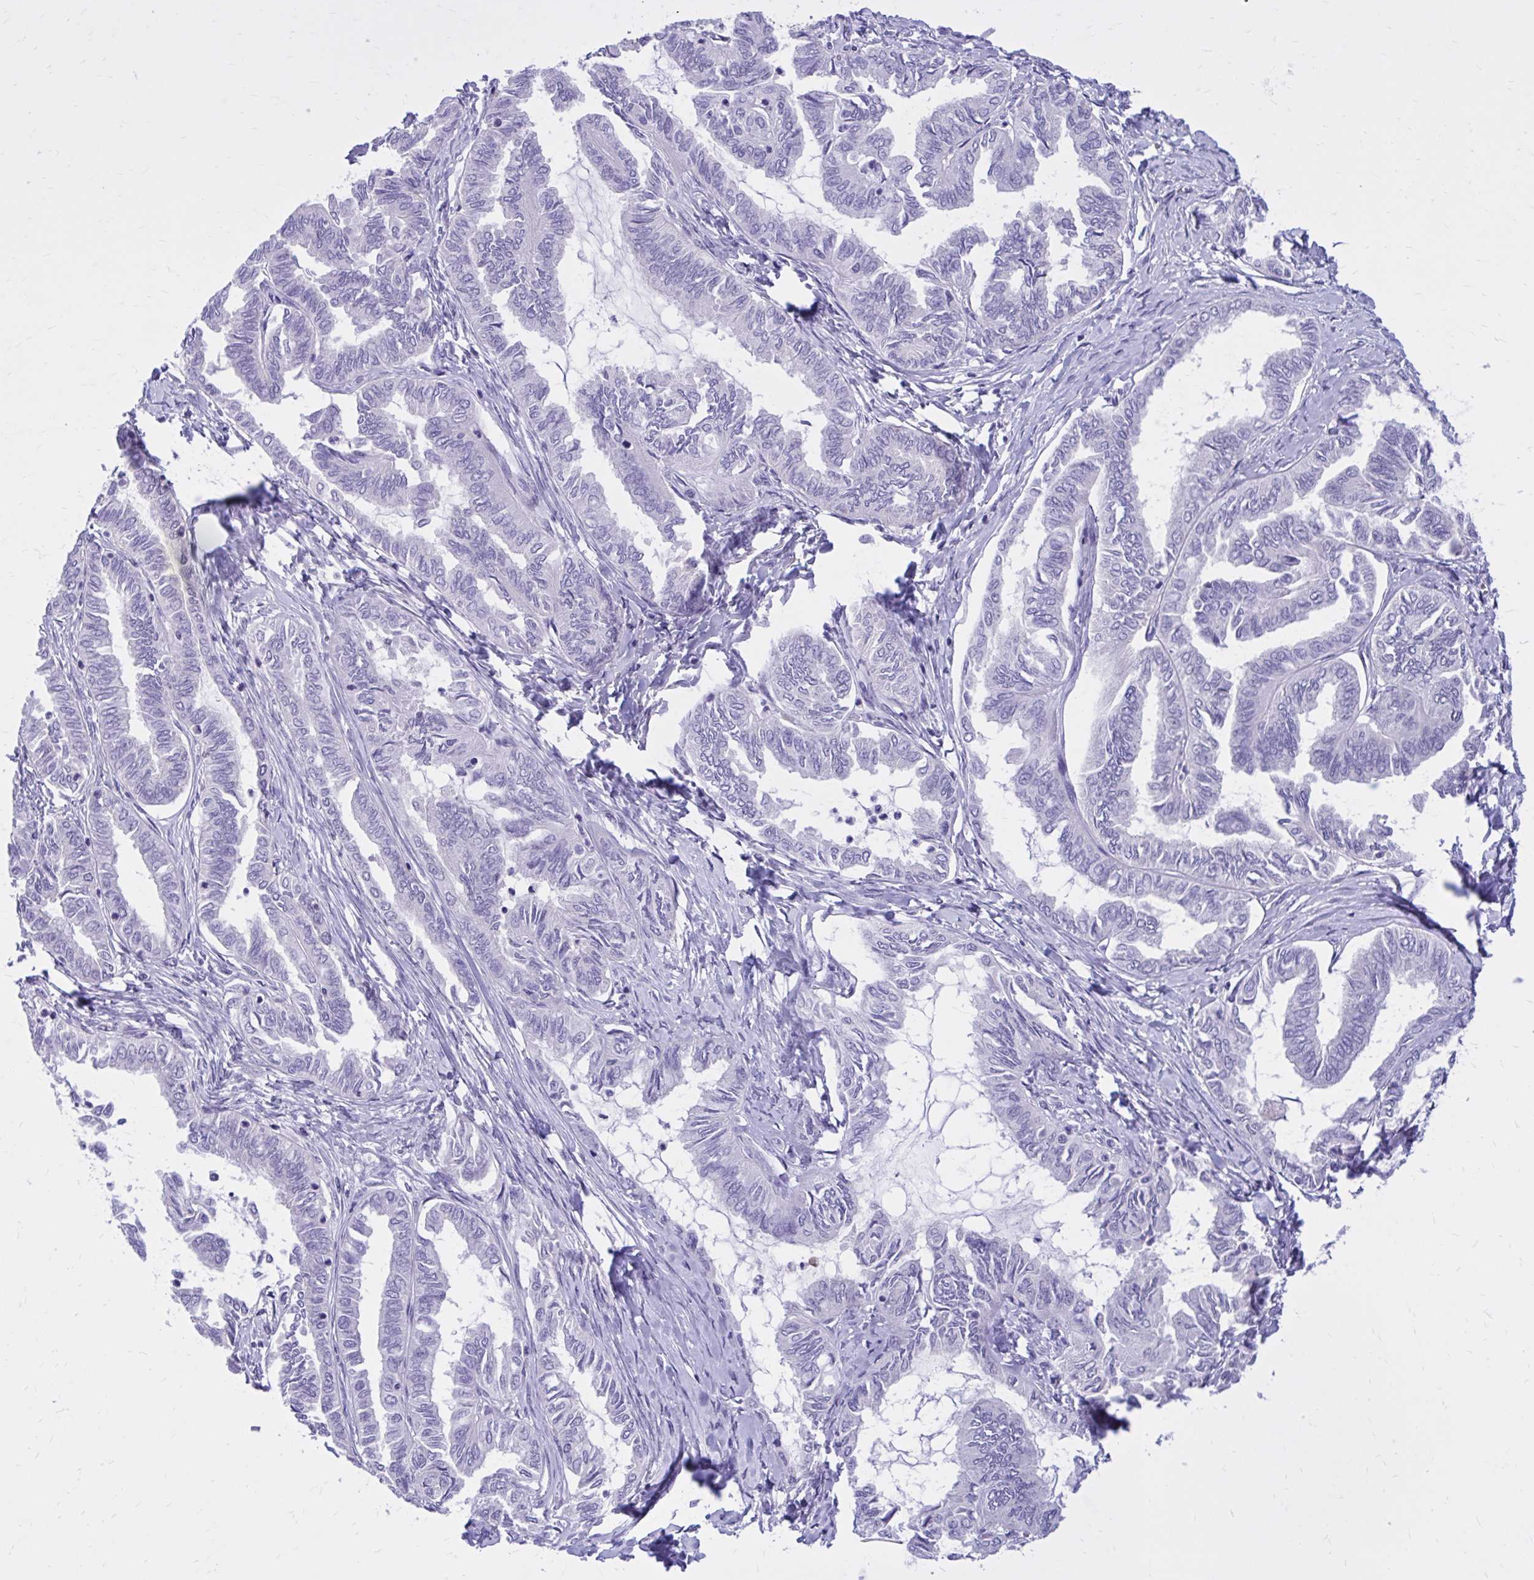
{"staining": {"intensity": "negative", "quantity": "none", "location": "none"}, "tissue": "ovarian cancer", "cell_type": "Tumor cells", "image_type": "cancer", "snomed": [{"axis": "morphology", "description": "Carcinoma, endometroid"}, {"axis": "topography", "description": "Ovary"}], "caption": "High magnification brightfield microscopy of ovarian cancer stained with DAB (brown) and counterstained with hematoxylin (blue): tumor cells show no significant staining.", "gene": "ZBTB25", "patient": {"sex": "female", "age": 70}}